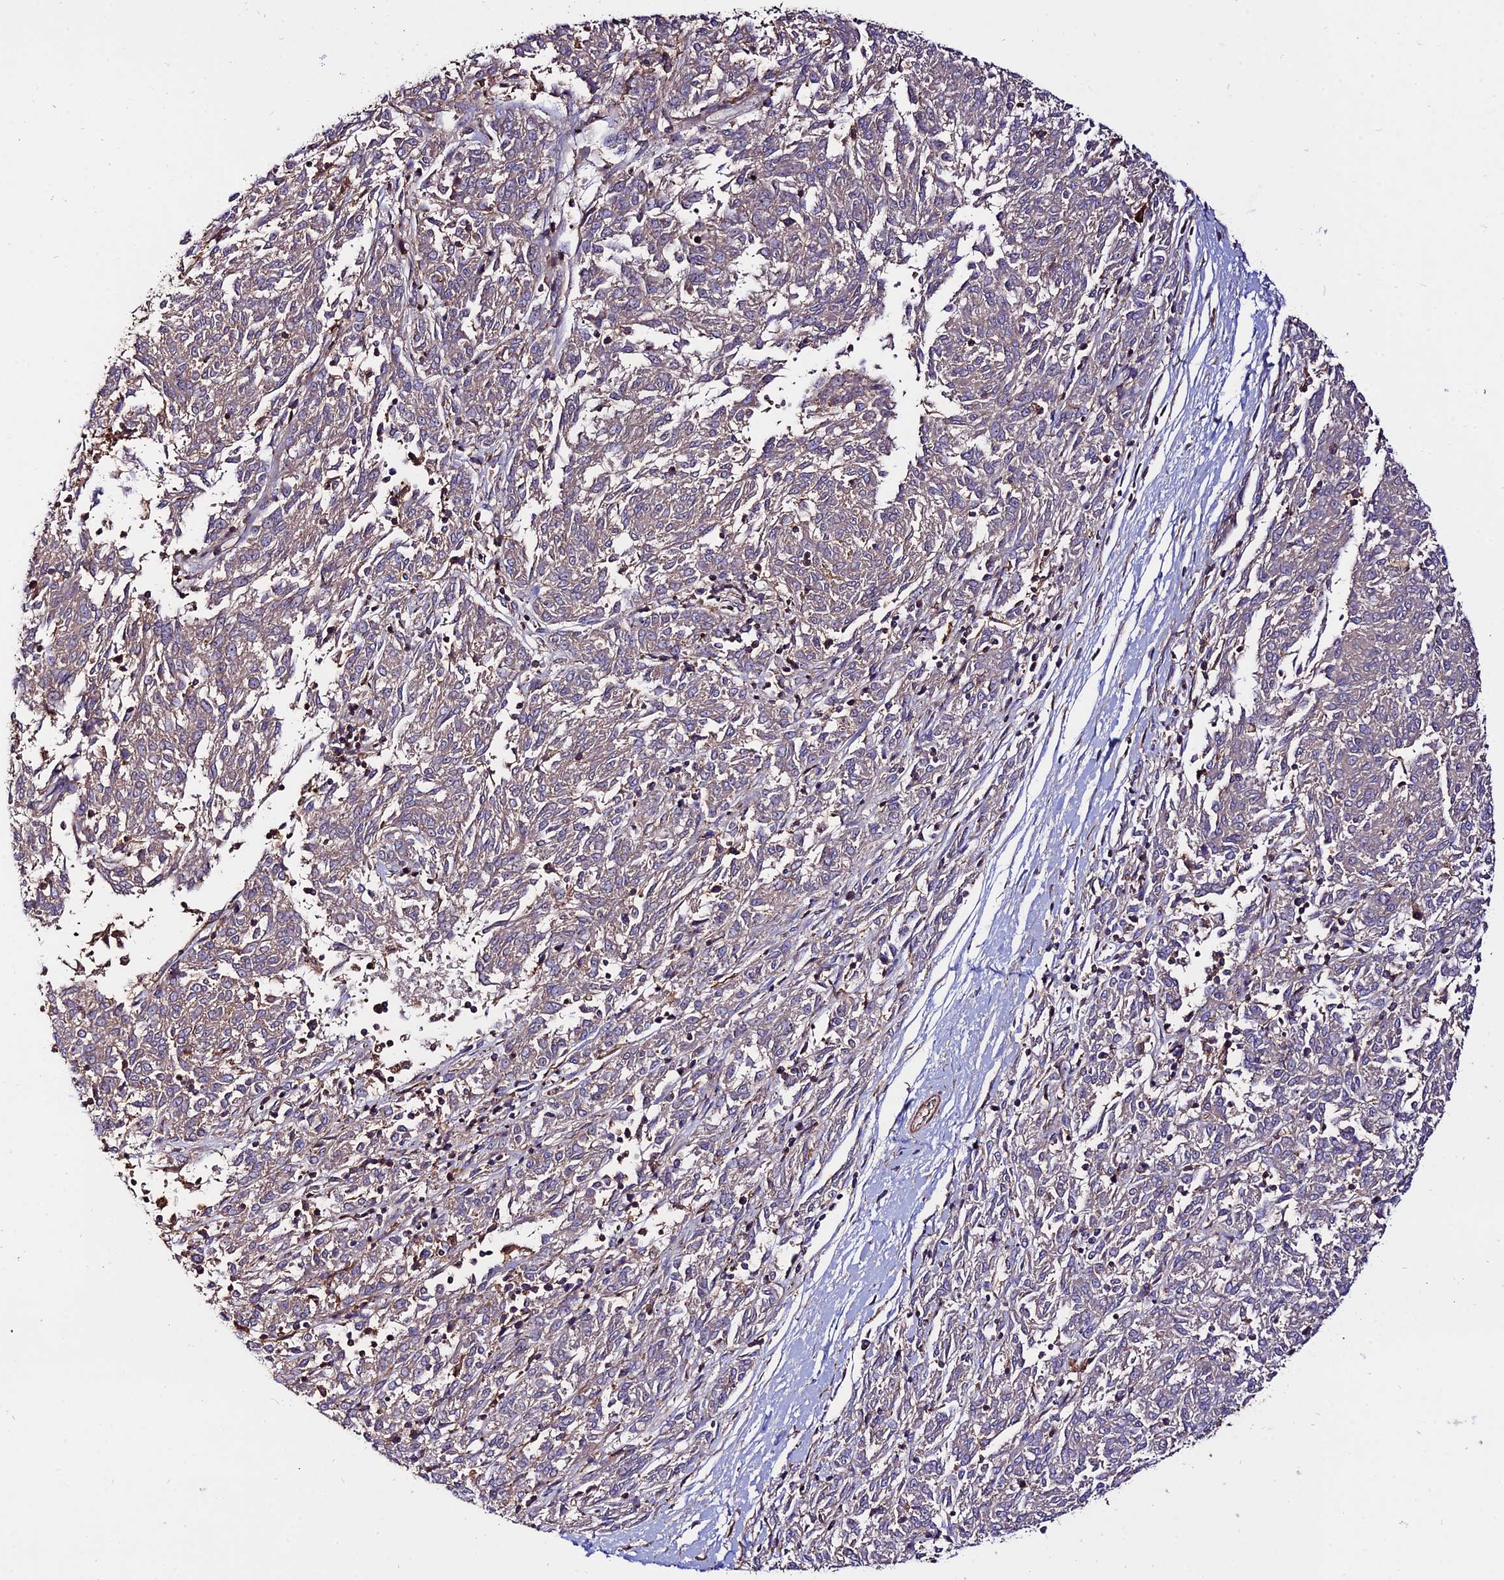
{"staining": {"intensity": "weak", "quantity": "25%-75%", "location": "cytoplasmic/membranous"}, "tissue": "melanoma", "cell_type": "Tumor cells", "image_type": "cancer", "snomed": [{"axis": "morphology", "description": "Malignant melanoma, NOS"}, {"axis": "topography", "description": "Skin"}], "caption": "Malignant melanoma stained with DAB IHC exhibits low levels of weak cytoplasmic/membranous staining in approximately 25%-75% of tumor cells.", "gene": "PYM1", "patient": {"sex": "female", "age": 72}}